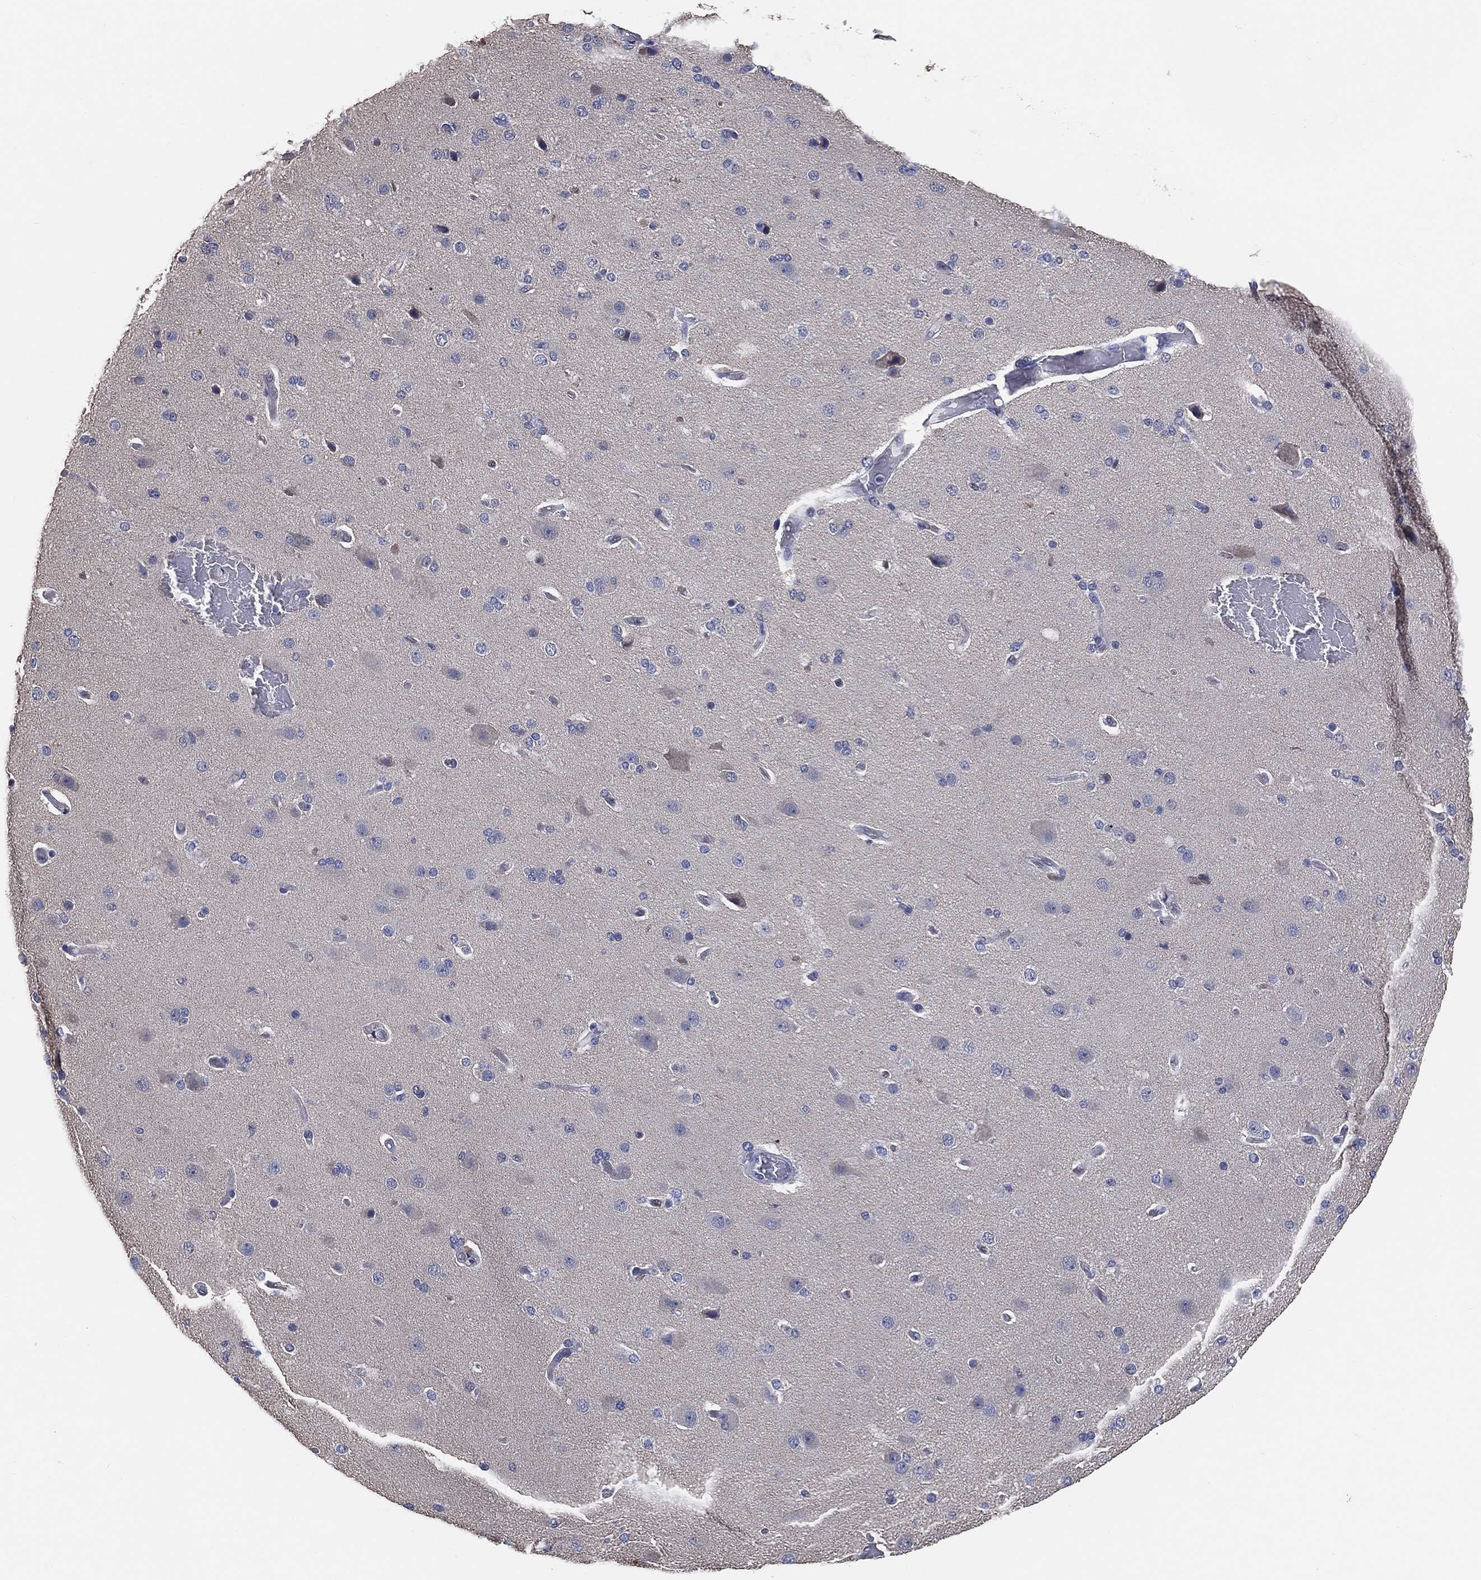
{"staining": {"intensity": "negative", "quantity": "none", "location": "none"}, "tissue": "cerebral cortex", "cell_type": "Endothelial cells", "image_type": "normal", "snomed": [{"axis": "morphology", "description": "Normal tissue, NOS"}, {"axis": "morphology", "description": "Glioma, malignant, High grade"}, {"axis": "topography", "description": "Cerebral cortex"}], "caption": "Immunohistochemistry (IHC) of unremarkable cerebral cortex exhibits no expression in endothelial cells. Nuclei are stained in blue.", "gene": "KLK5", "patient": {"sex": "male", "age": 77}}